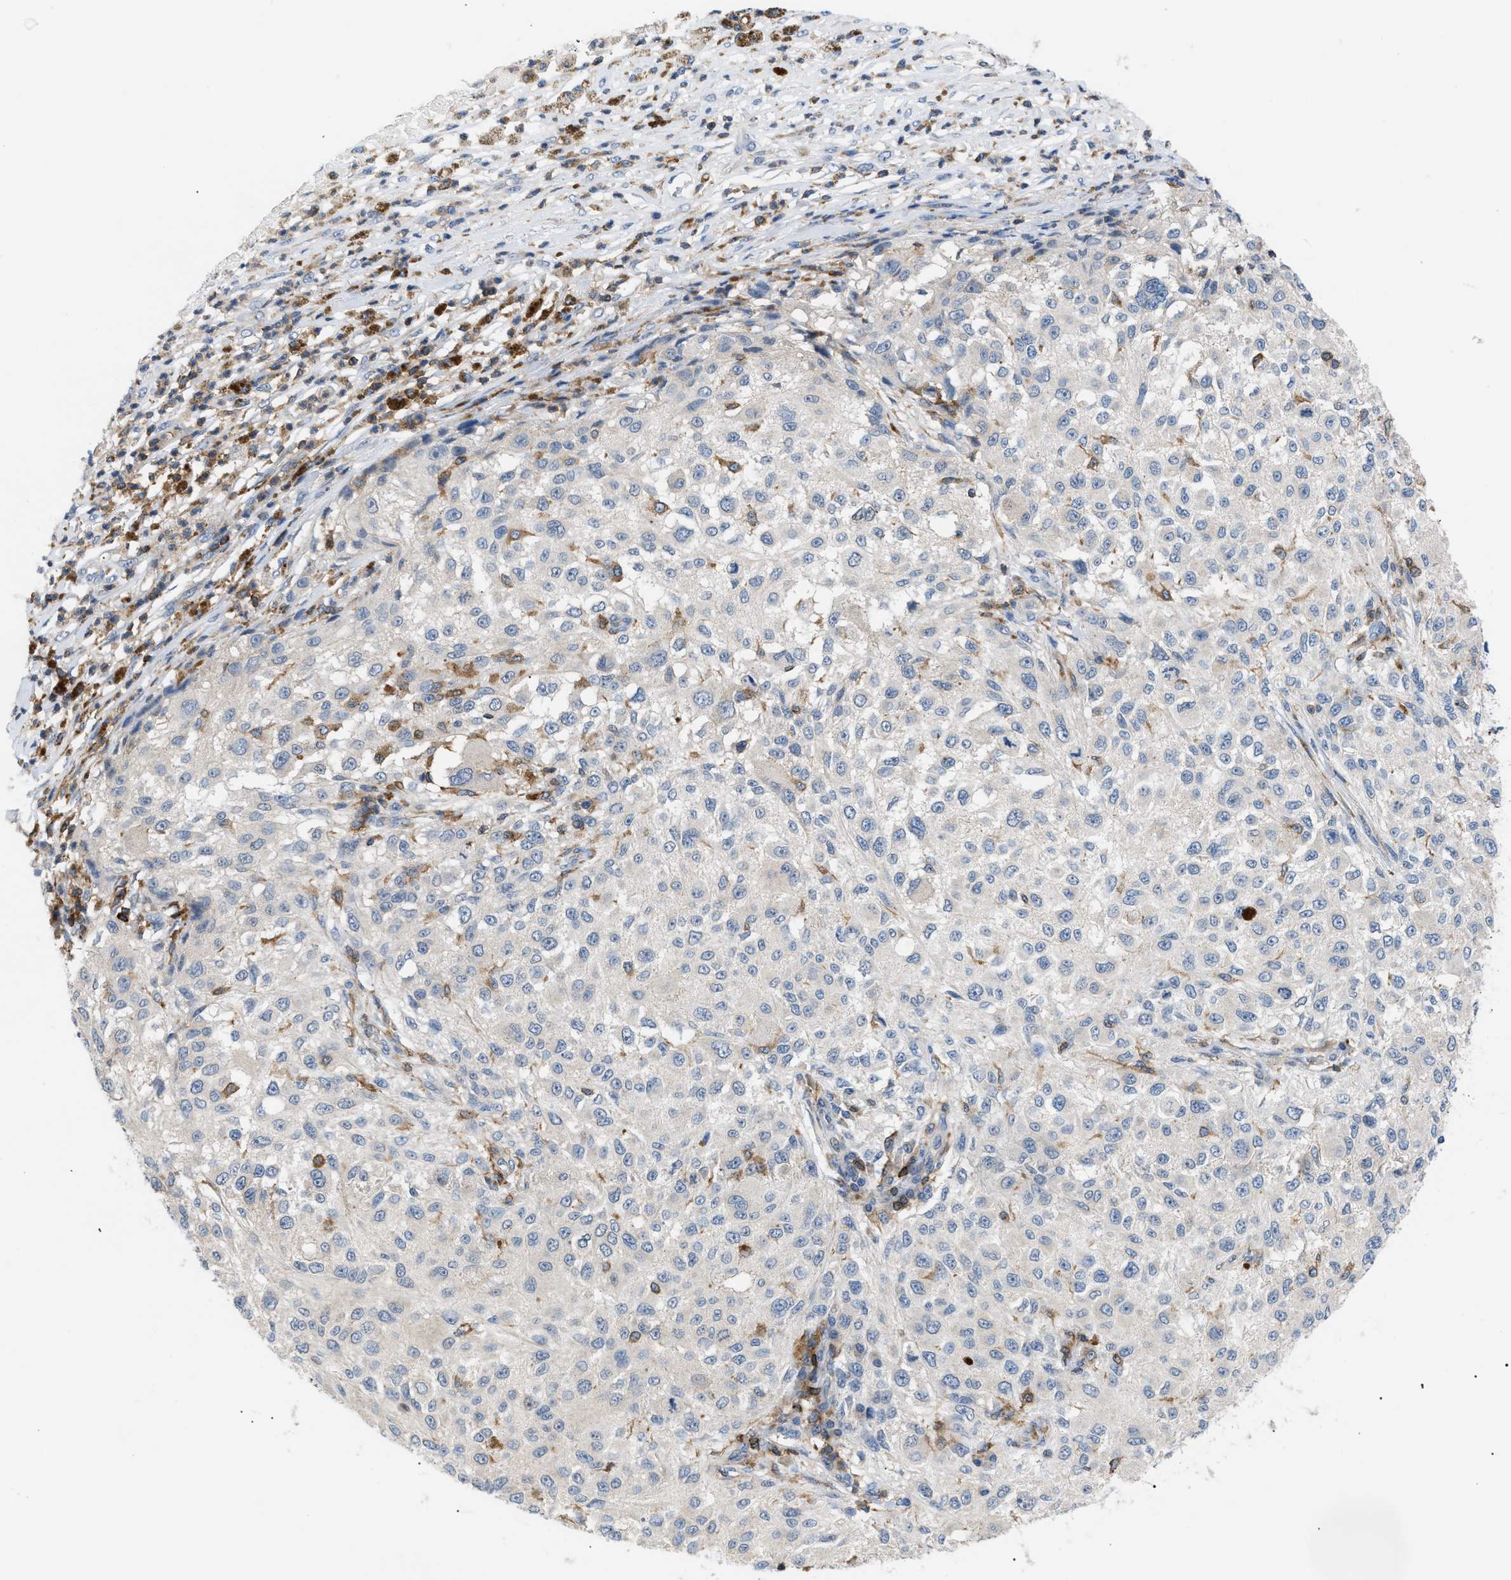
{"staining": {"intensity": "negative", "quantity": "none", "location": "none"}, "tissue": "melanoma", "cell_type": "Tumor cells", "image_type": "cancer", "snomed": [{"axis": "morphology", "description": "Necrosis, NOS"}, {"axis": "morphology", "description": "Malignant melanoma, NOS"}, {"axis": "topography", "description": "Skin"}], "caption": "IHC of melanoma demonstrates no expression in tumor cells.", "gene": "INPP5D", "patient": {"sex": "female", "age": 87}}